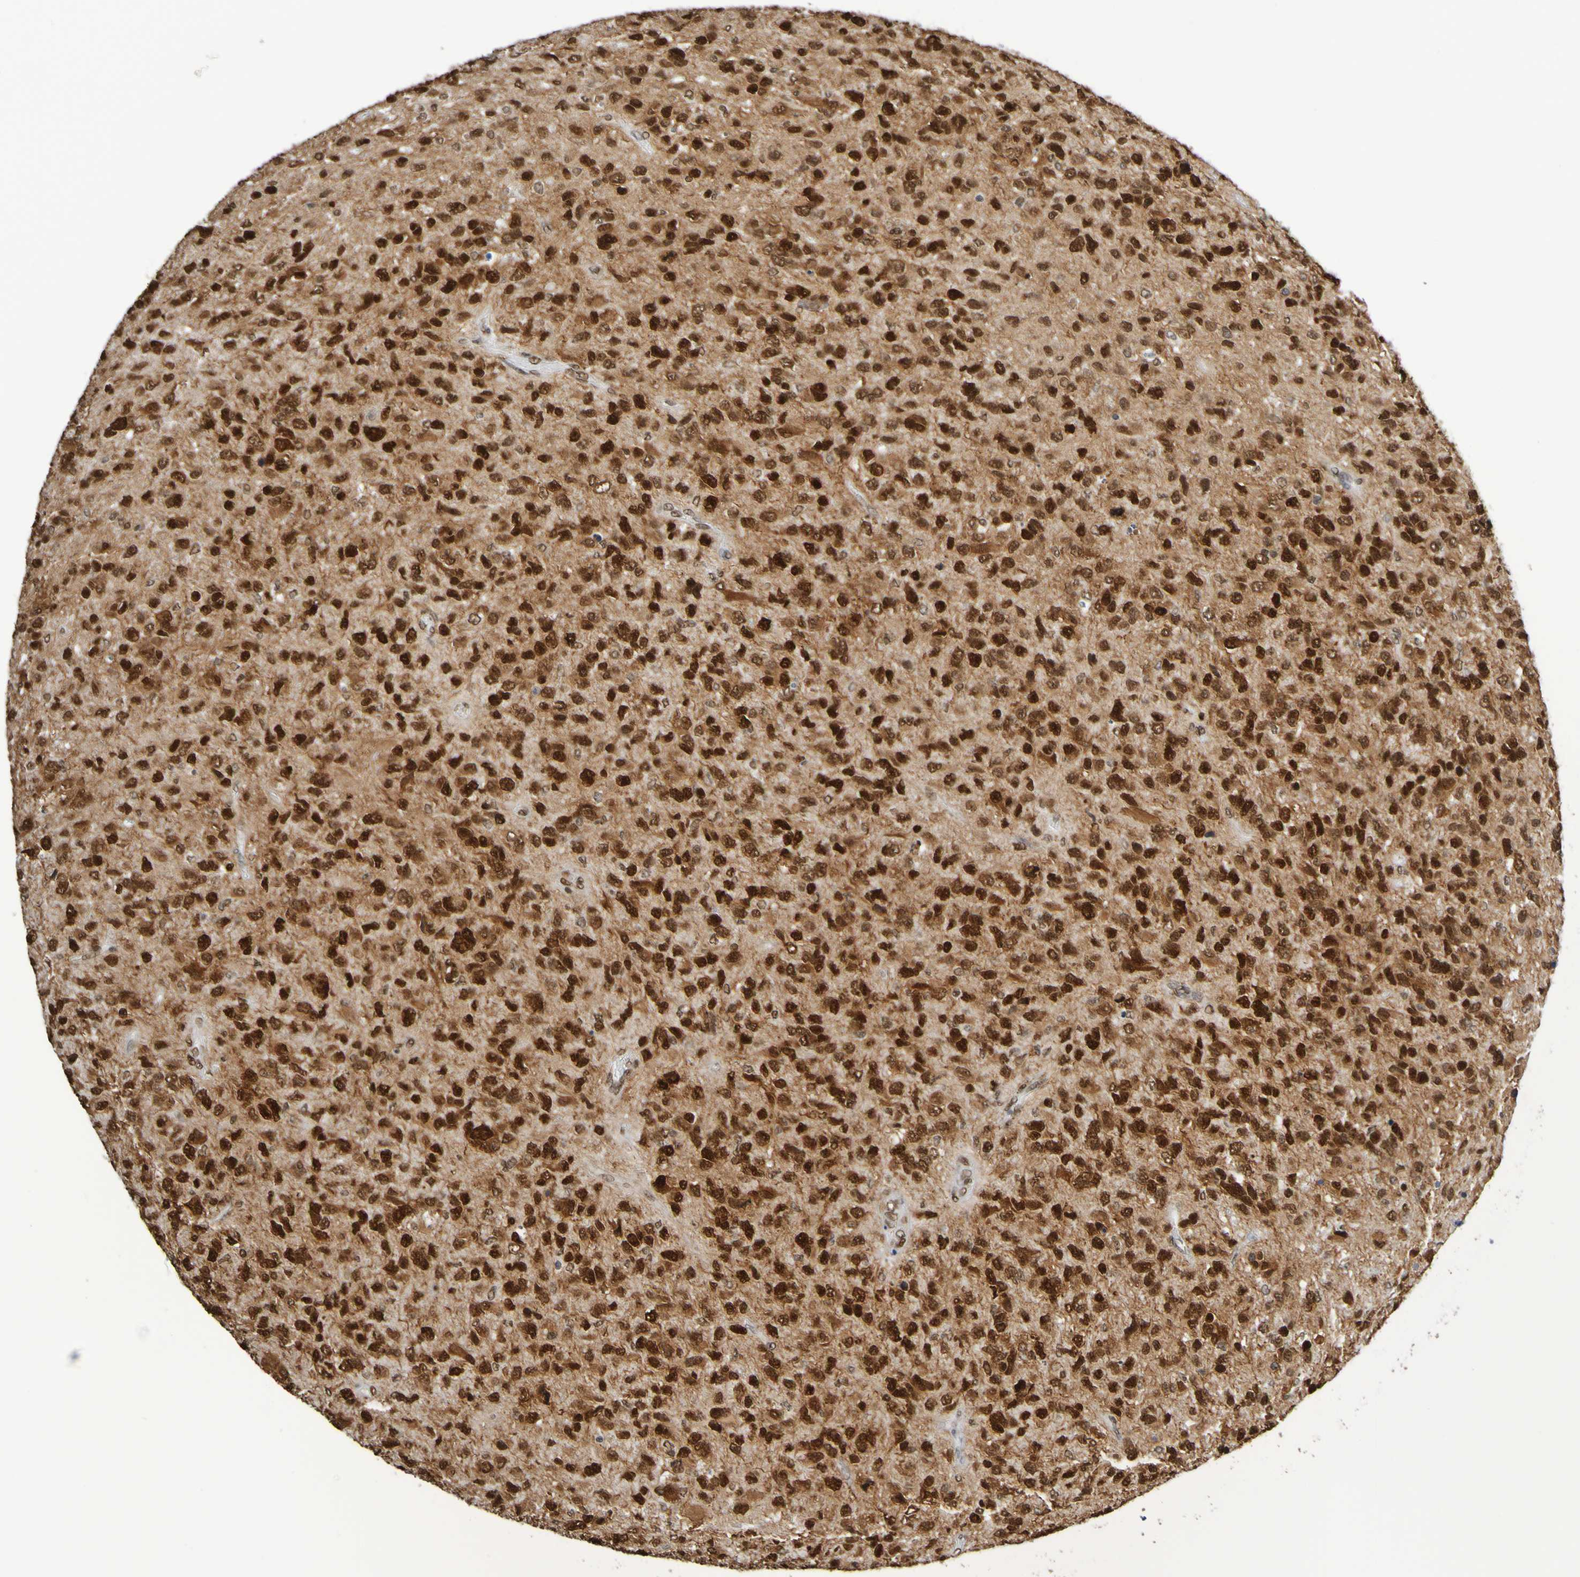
{"staining": {"intensity": "strong", "quantity": ">75%", "location": "nuclear"}, "tissue": "glioma", "cell_type": "Tumor cells", "image_type": "cancer", "snomed": [{"axis": "morphology", "description": "Glioma, malignant, High grade"}, {"axis": "topography", "description": "Brain"}], "caption": "Immunohistochemistry (IHC) of glioma displays high levels of strong nuclear expression in about >75% of tumor cells.", "gene": "HDAC2", "patient": {"sex": "female", "age": 58}}